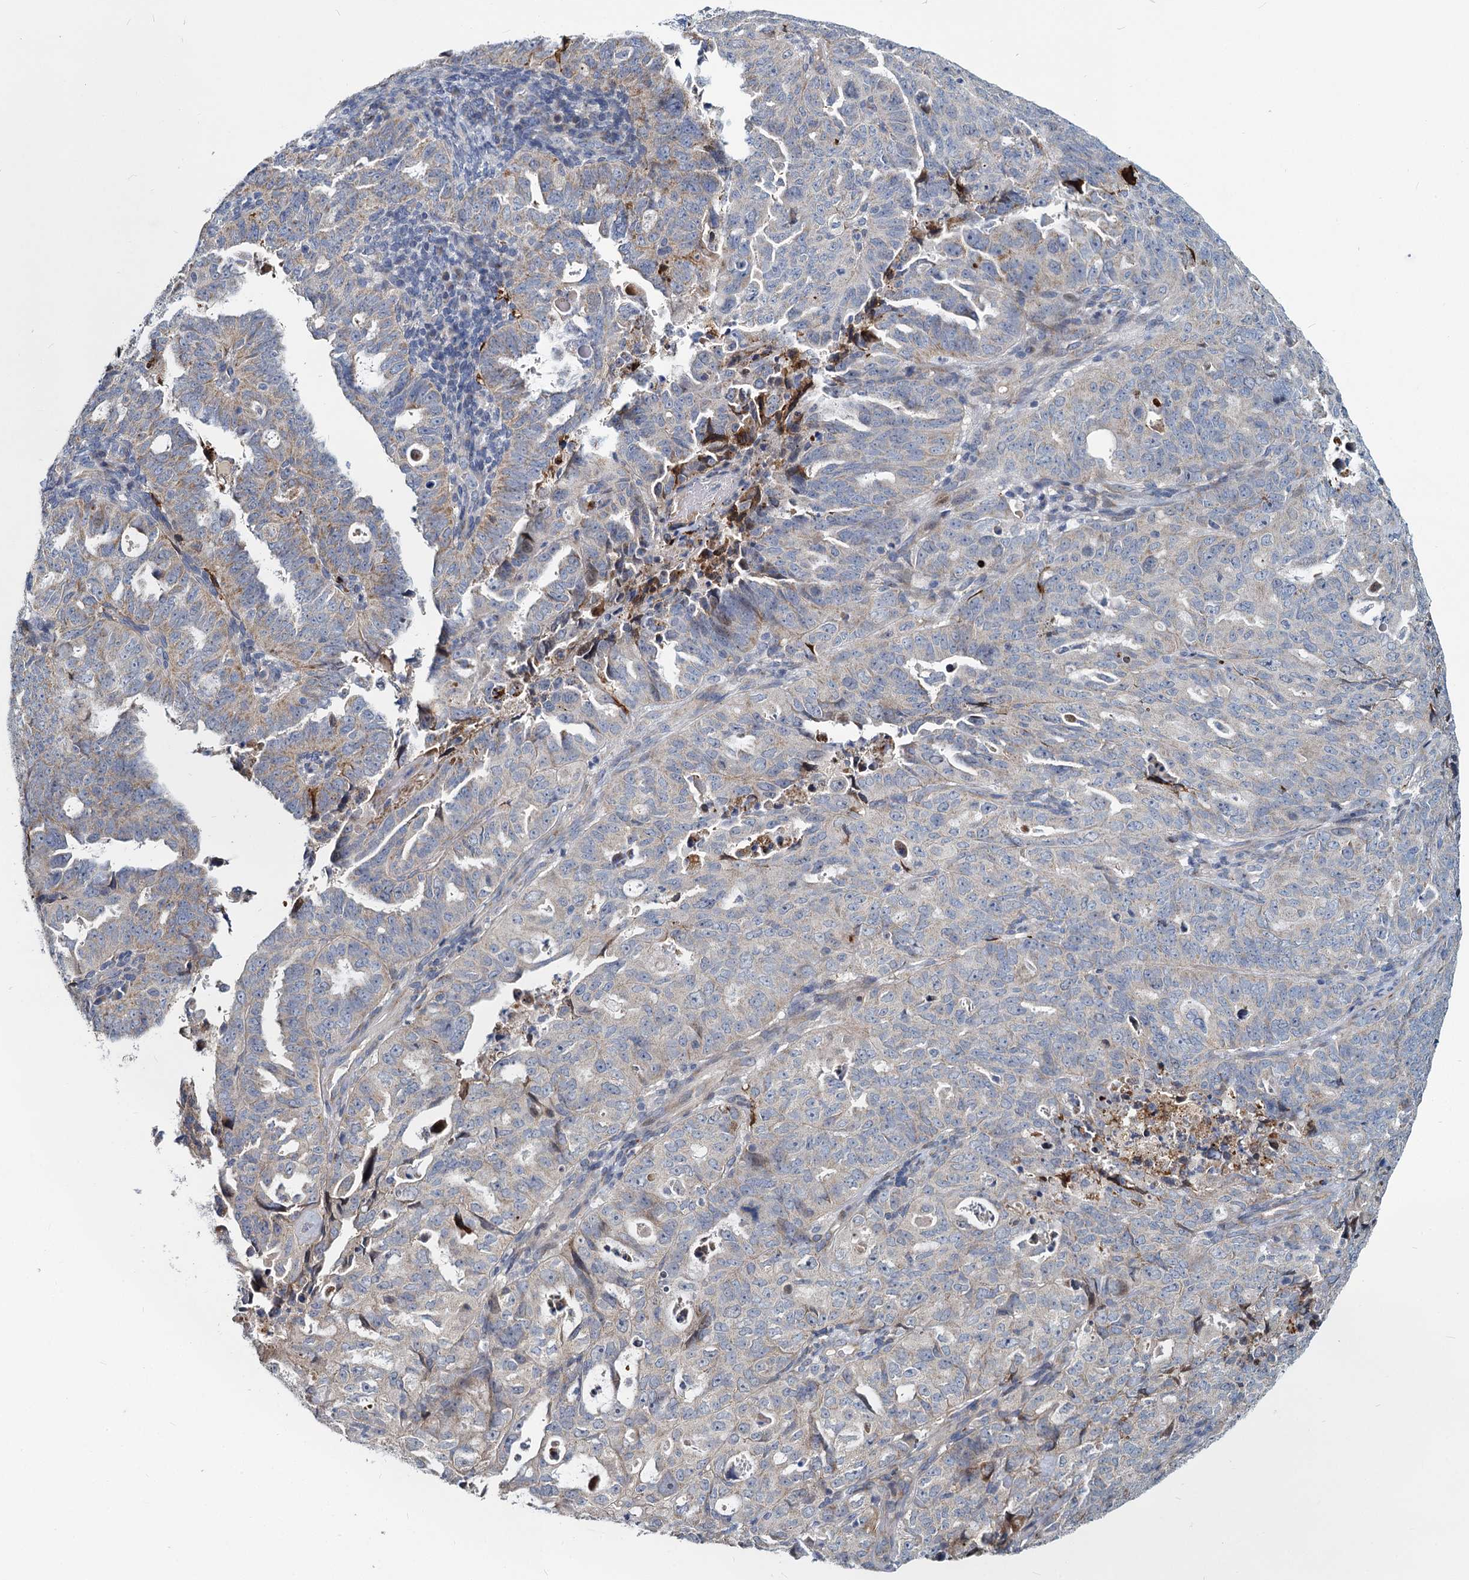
{"staining": {"intensity": "moderate", "quantity": "<25%", "location": "cytoplasmic/membranous"}, "tissue": "endometrial cancer", "cell_type": "Tumor cells", "image_type": "cancer", "snomed": [{"axis": "morphology", "description": "Adenocarcinoma, NOS"}, {"axis": "topography", "description": "Endometrium"}], "caption": "Immunohistochemical staining of human endometrial cancer reveals moderate cytoplasmic/membranous protein expression in approximately <25% of tumor cells. (brown staining indicates protein expression, while blue staining denotes nuclei).", "gene": "DCUN1D2", "patient": {"sex": "female", "age": 65}}